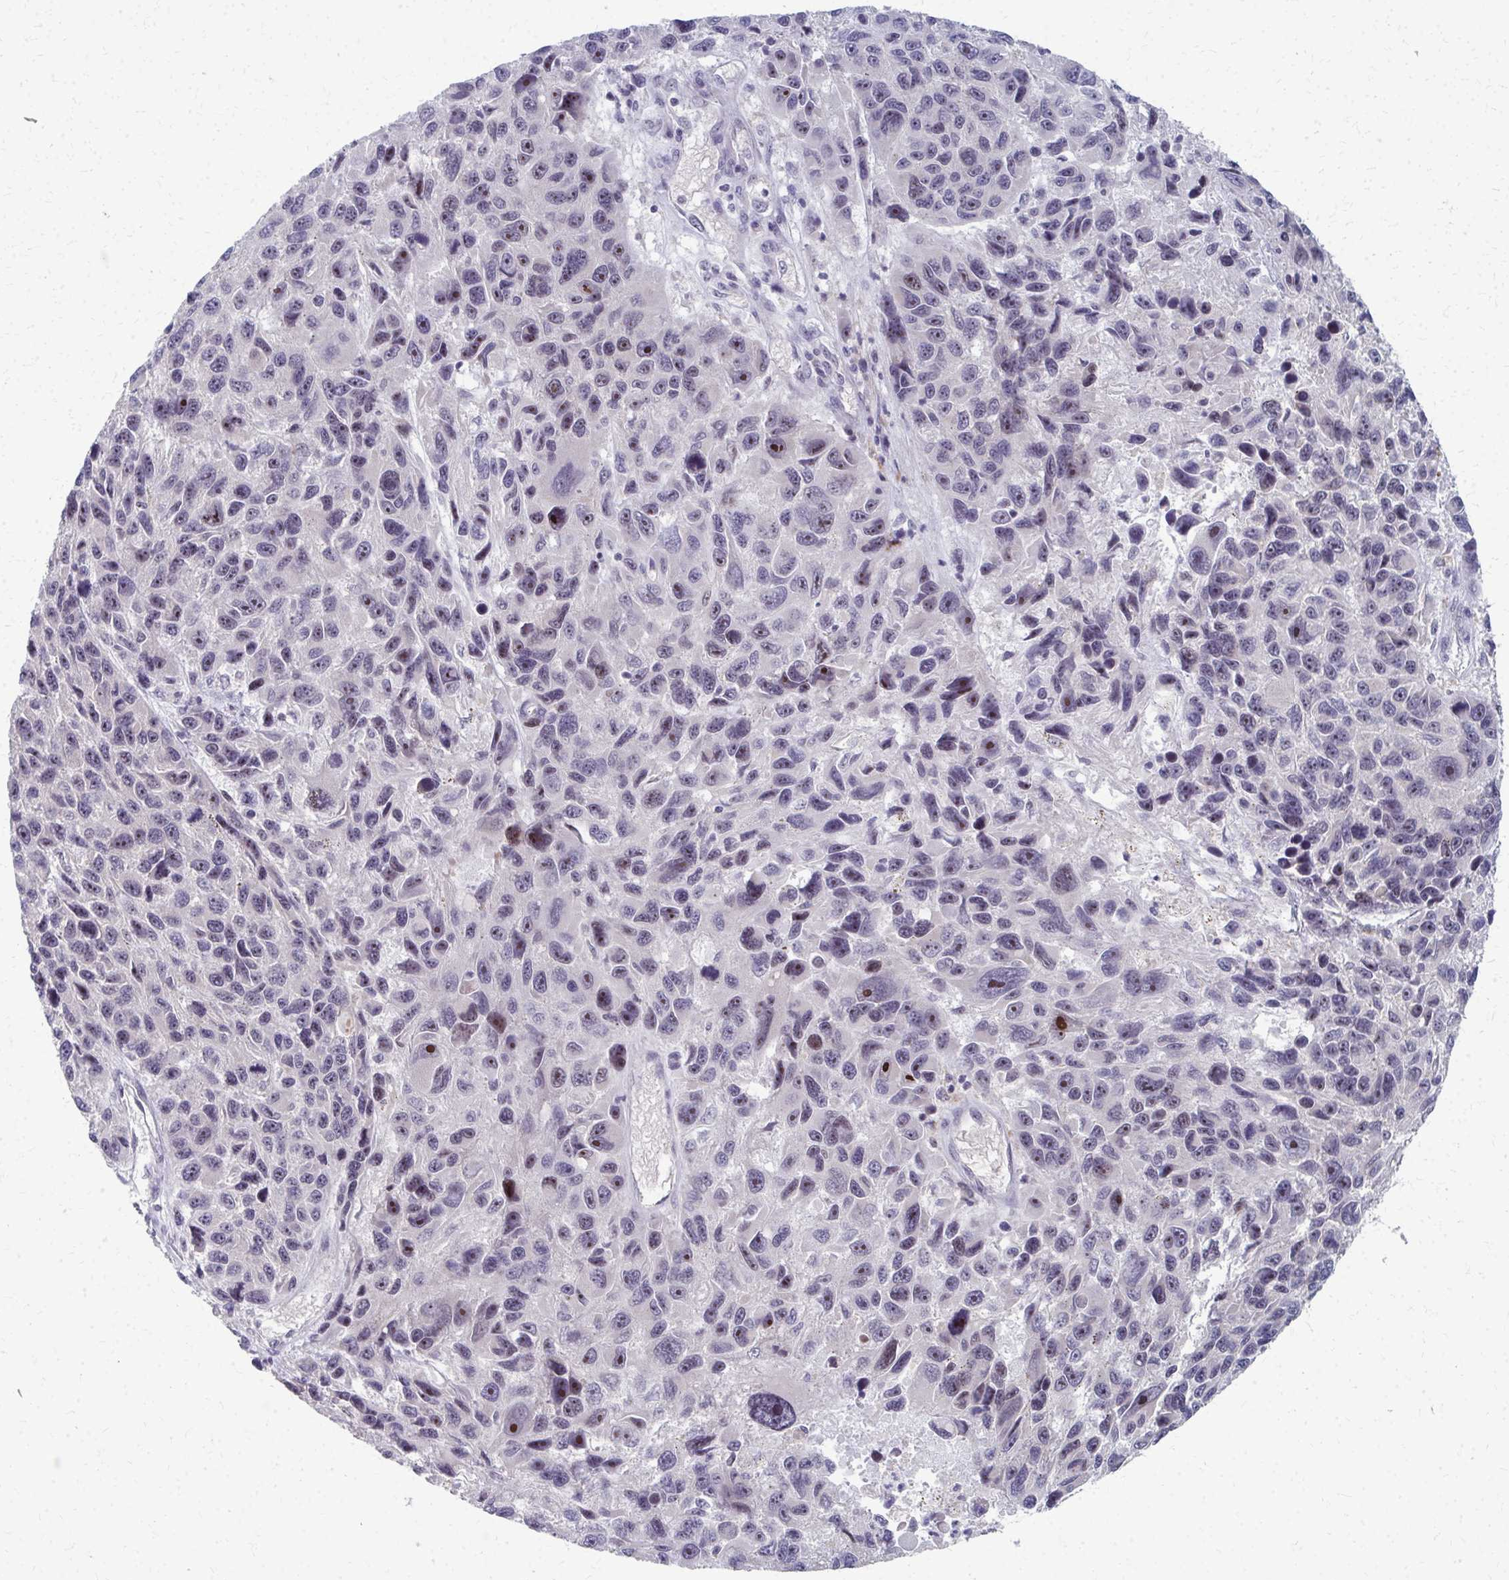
{"staining": {"intensity": "weak", "quantity": "<25%", "location": "nuclear"}, "tissue": "melanoma", "cell_type": "Tumor cells", "image_type": "cancer", "snomed": [{"axis": "morphology", "description": "Malignant melanoma, NOS"}, {"axis": "topography", "description": "Skin"}], "caption": "A photomicrograph of melanoma stained for a protein exhibits no brown staining in tumor cells. Nuclei are stained in blue.", "gene": "NUDT16", "patient": {"sex": "male", "age": 53}}